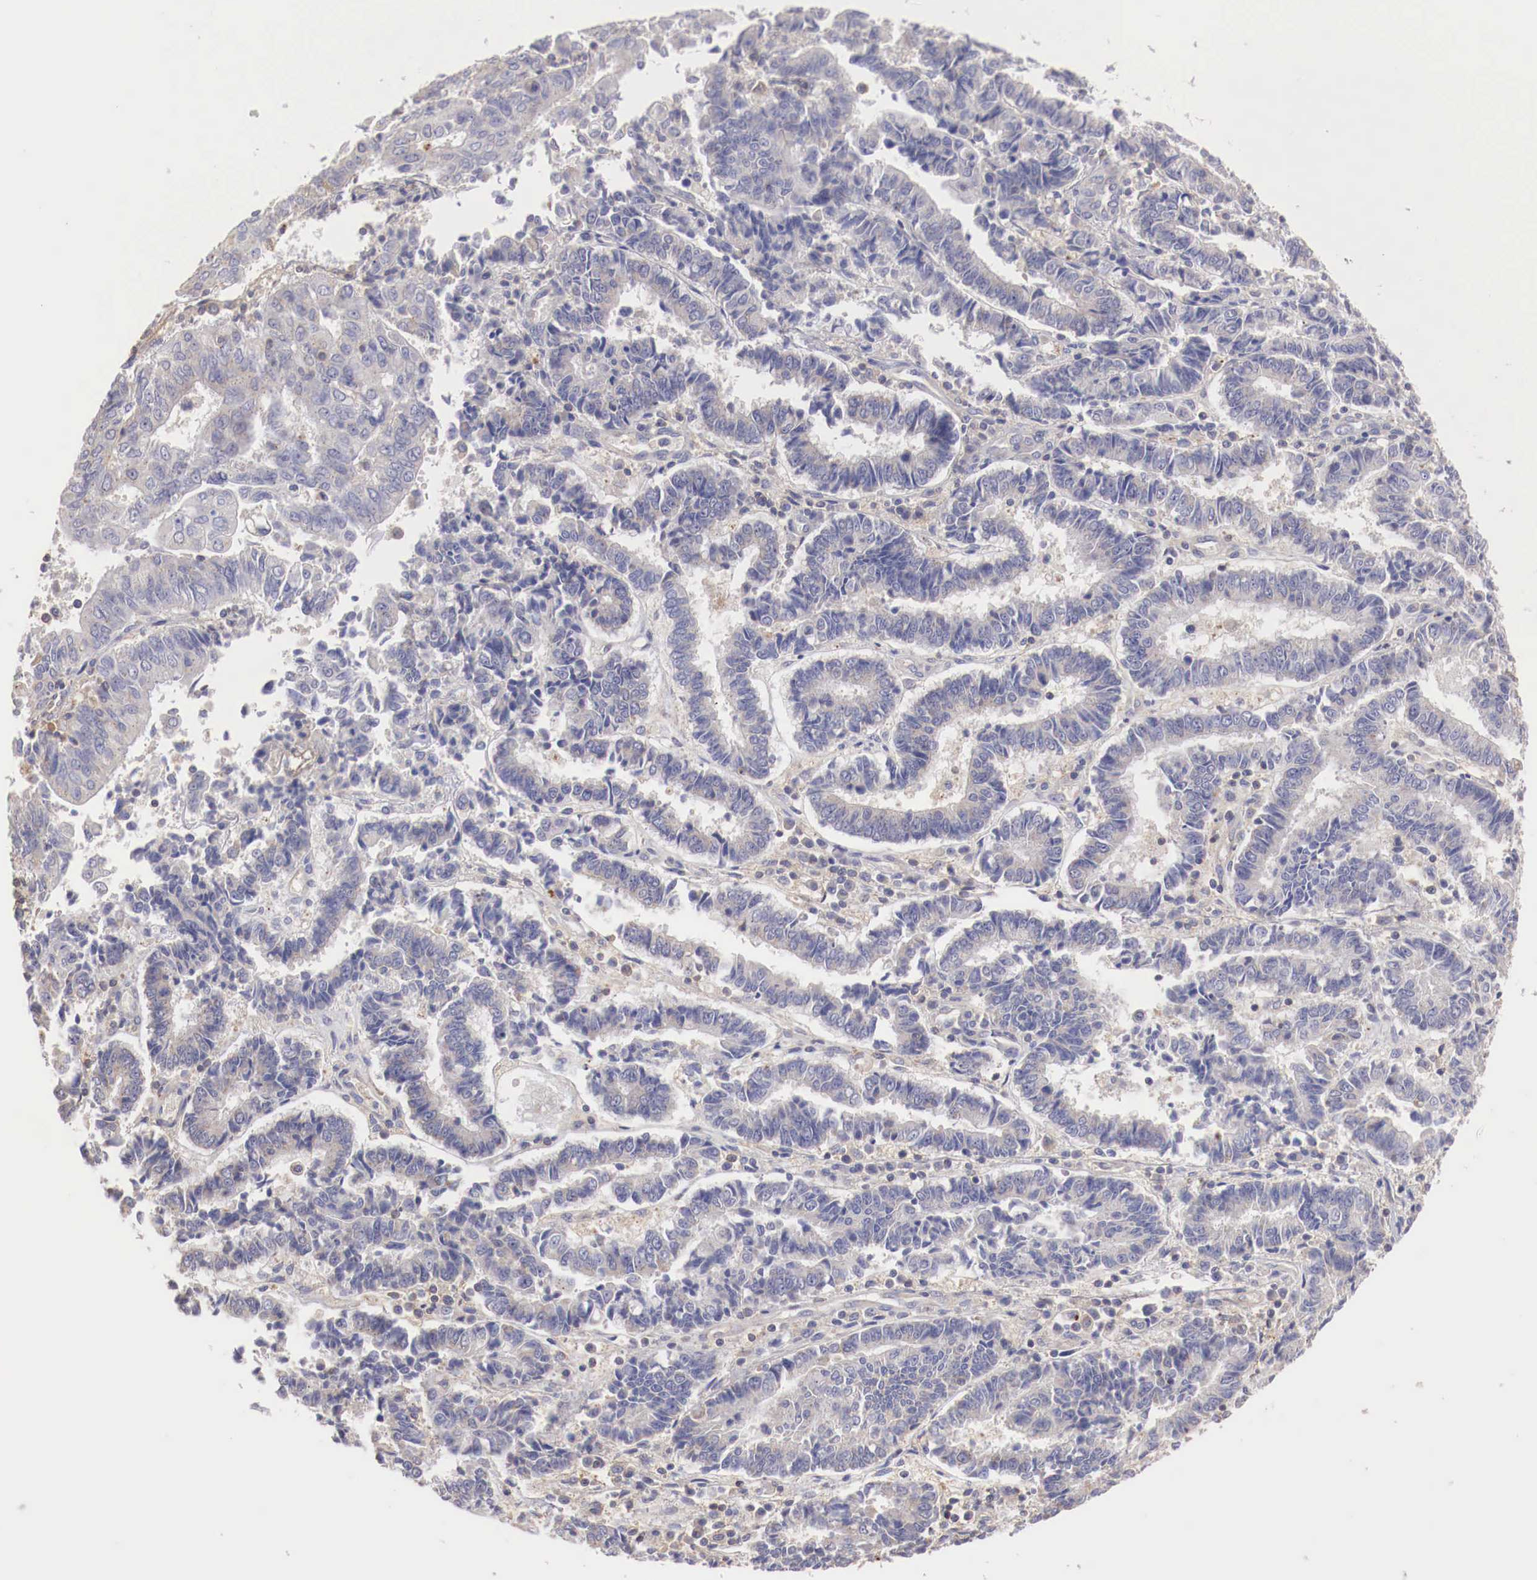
{"staining": {"intensity": "negative", "quantity": "none", "location": "none"}, "tissue": "endometrial cancer", "cell_type": "Tumor cells", "image_type": "cancer", "snomed": [{"axis": "morphology", "description": "Adenocarcinoma, NOS"}, {"axis": "topography", "description": "Endometrium"}], "caption": "There is no significant positivity in tumor cells of adenocarcinoma (endometrial).", "gene": "PITPNA", "patient": {"sex": "female", "age": 75}}